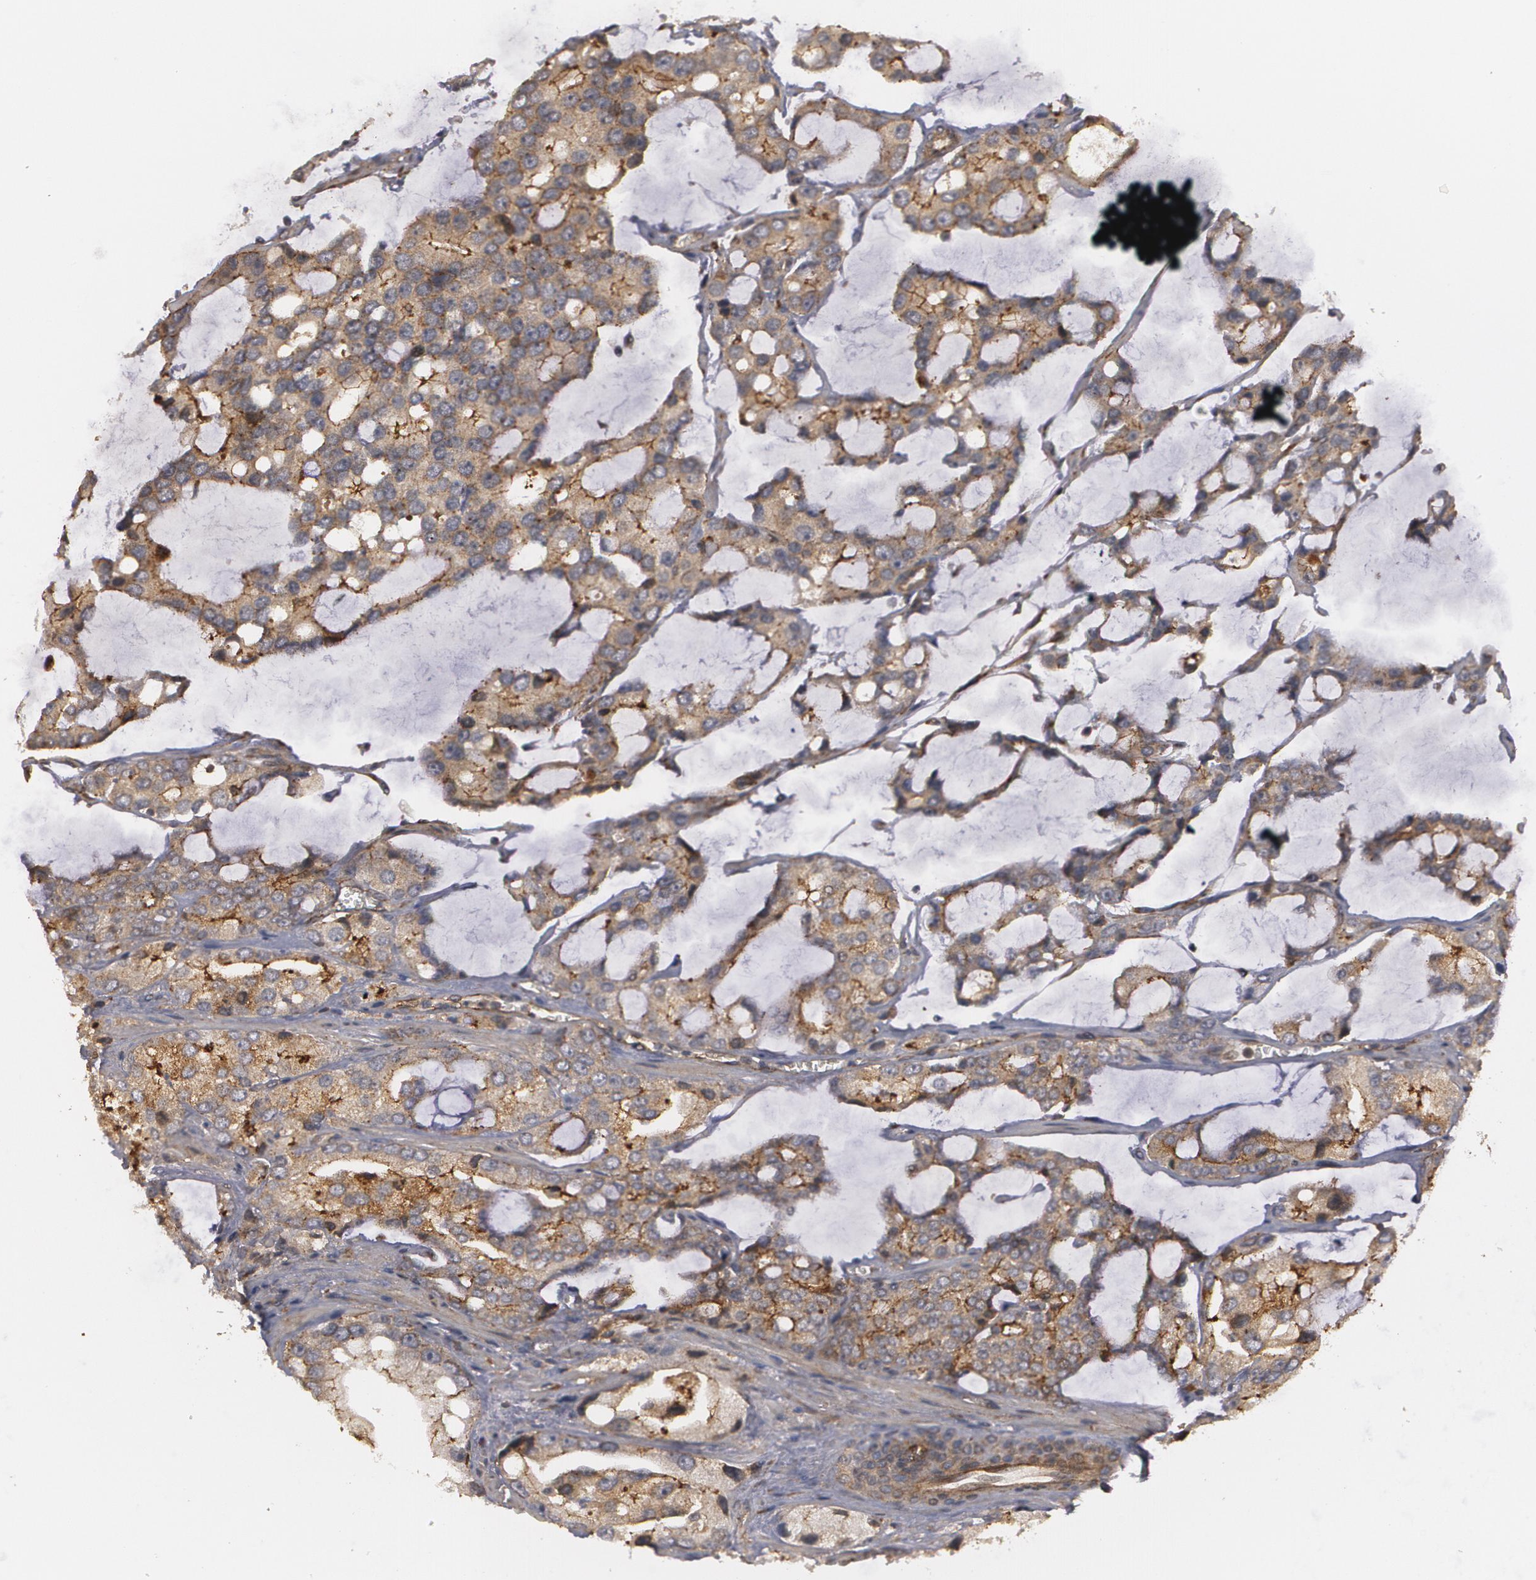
{"staining": {"intensity": "weak", "quantity": "25%-75%", "location": "cytoplasmic/membranous"}, "tissue": "prostate cancer", "cell_type": "Tumor cells", "image_type": "cancer", "snomed": [{"axis": "morphology", "description": "Adenocarcinoma, High grade"}, {"axis": "topography", "description": "Prostate"}], "caption": "Protein expression analysis of human adenocarcinoma (high-grade) (prostate) reveals weak cytoplasmic/membranous expression in about 25%-75% of tumor cells.", "gene": "TJP1", "patient": {"sex": "male", "age": 67}}